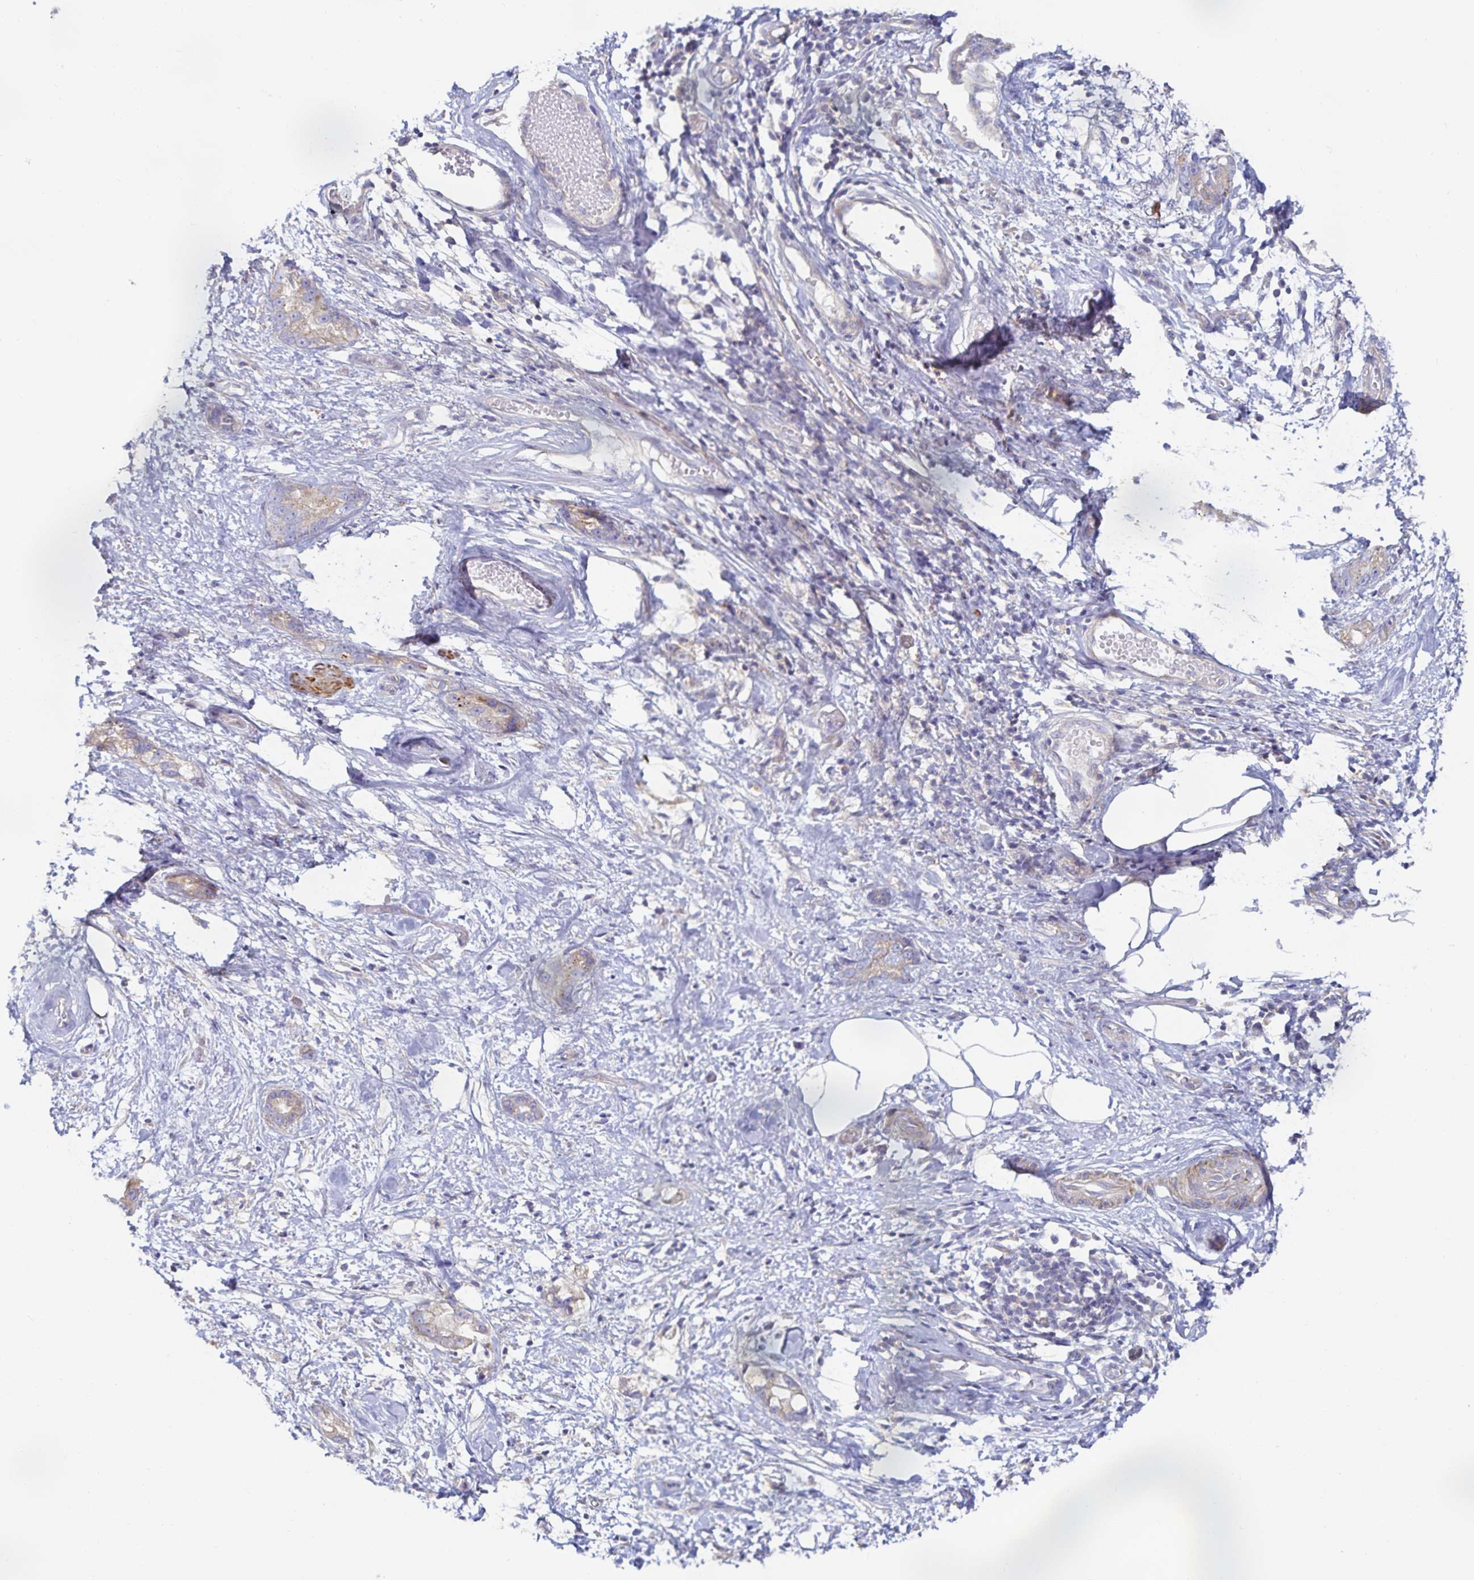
{"staining": {"intensity": "weak", "quantity": "25%-75%", "location": "cytoplasmic/membranous"}, "tissue": "stomach cancer", "cell_type": "Tumor cells", "image_type": "cancer", "snomed": [{"axis": "morphology", "description": "Adenocarcinoma, NOS"}, {"axis": "topography", "description": "Stomach"}], "caption": "The immunohistochemical stain labels weak cytoplasmic/membranous expression in tumor cells of adenocarcinoma (stomach) tissue.", "gene": "METTL22", "patient": {"sex": "male", "age": 55}}